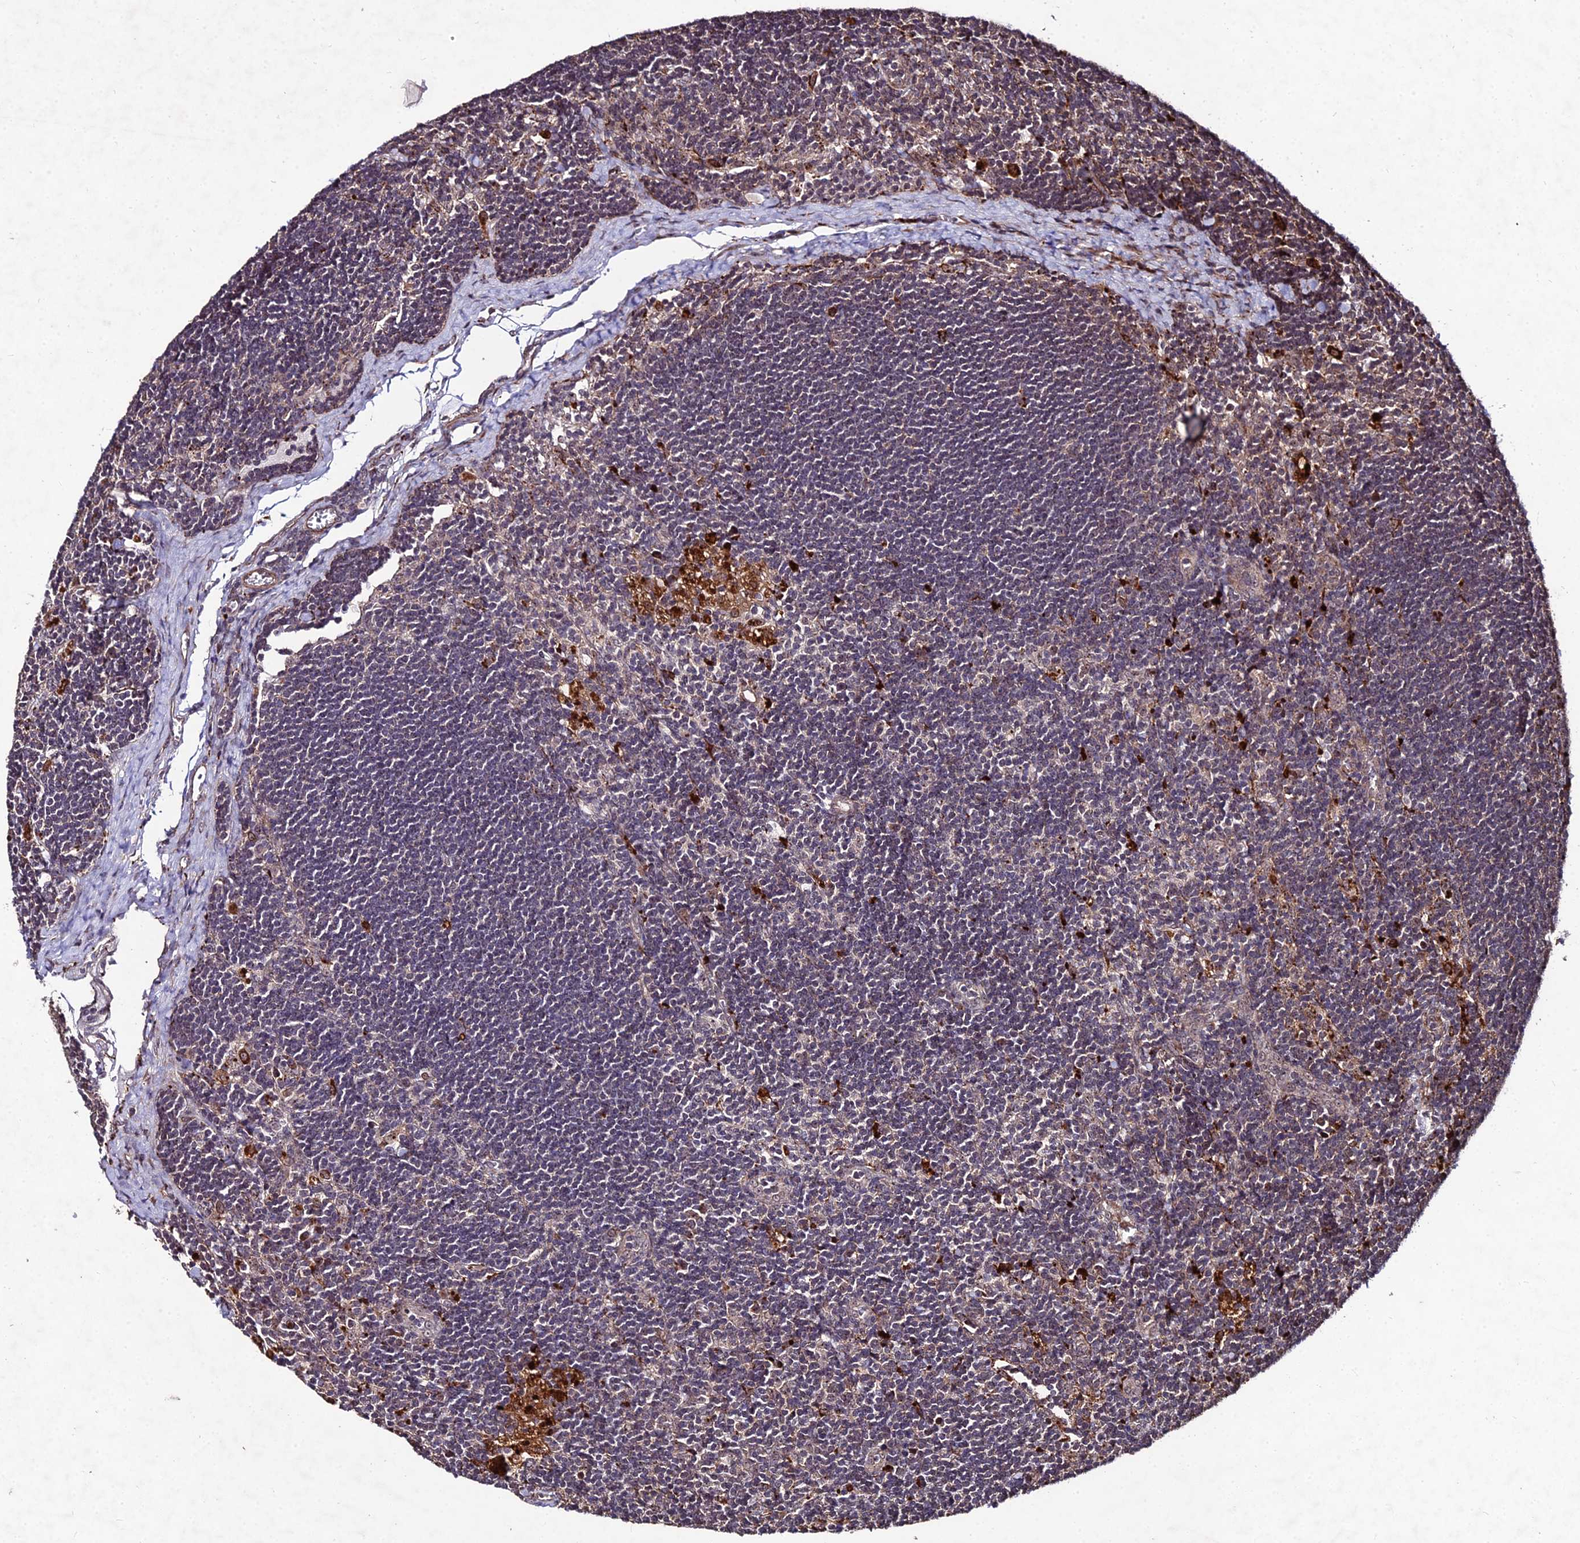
{"staining": {"intensity": "moderate", "quantity": "<25%", "location": "cytoplasmic/membranous"}, "tissue": "lymph node", "cell_type": "Non-germinal center cells", "image_type": "normal", "snomed": [{"axis": "morphology", "description": "Normal tissue, NOS"}, {"axis": "topography", "description": "Lymph node"}], "caption": "High-power microscopy captured an immunohistochemistry photomicrograph of normal lymph node, revealing moderate cytoplasmic/membranous staining in about <25% of non-germinal center cells.", "gene": "ZNF766", "patient": {"sex": "male", "age": 24}}